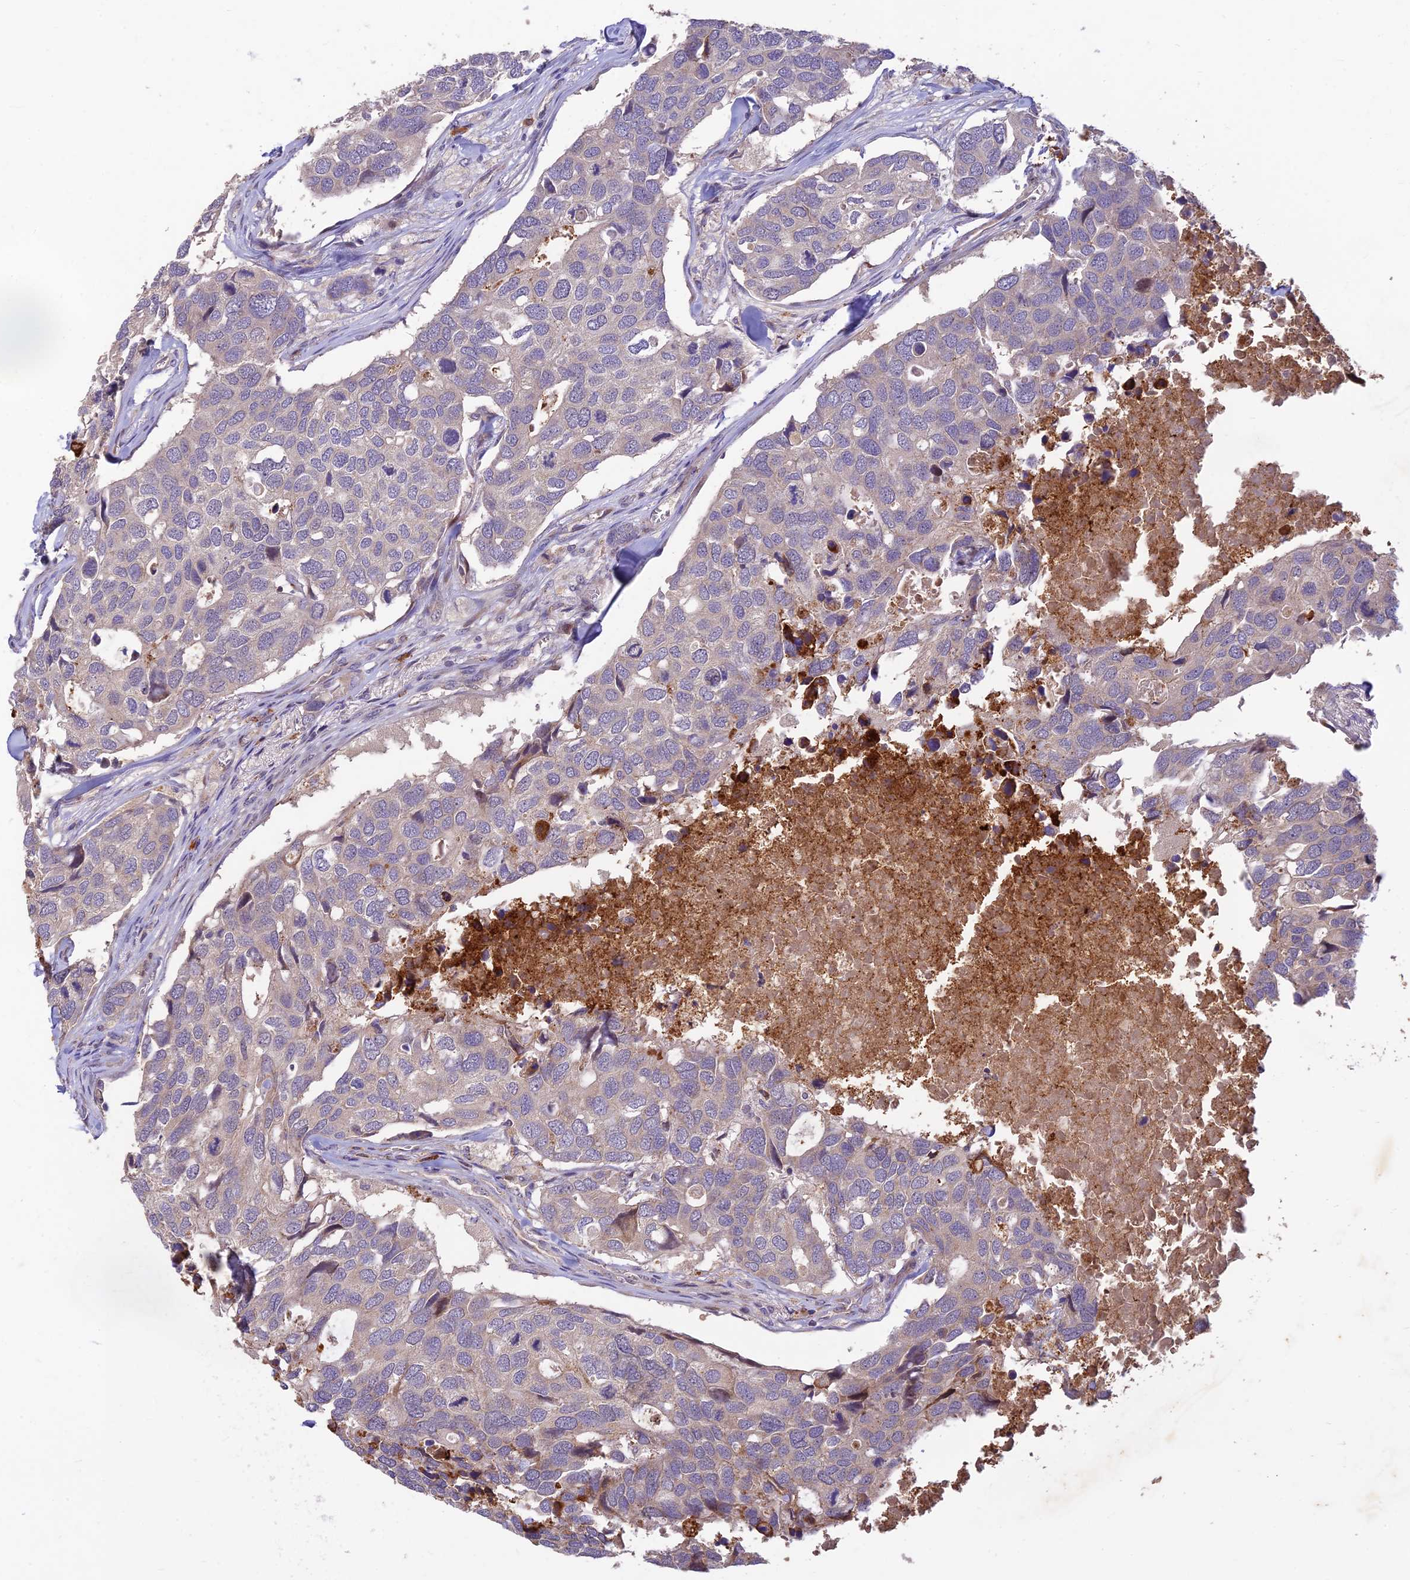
{"staining": {"intensity": "negative", "quantity": "none", "location": "none"}, "tissue": "breast cancer", "cell_type": "Tumor cells", "image_type": "cancer", "snomed": [{"axis": "morphology", "description": "Duct carcinoma"}, {"axis": "topography", "description": "Breast"}], "caption": "This is an immunohistochemistry micrograph of human breast invasive ductal carcinoma. There is no positivity in tumor cells.", "gene": "ASPDH", "patient": {"sex": "female", "age": 83}}